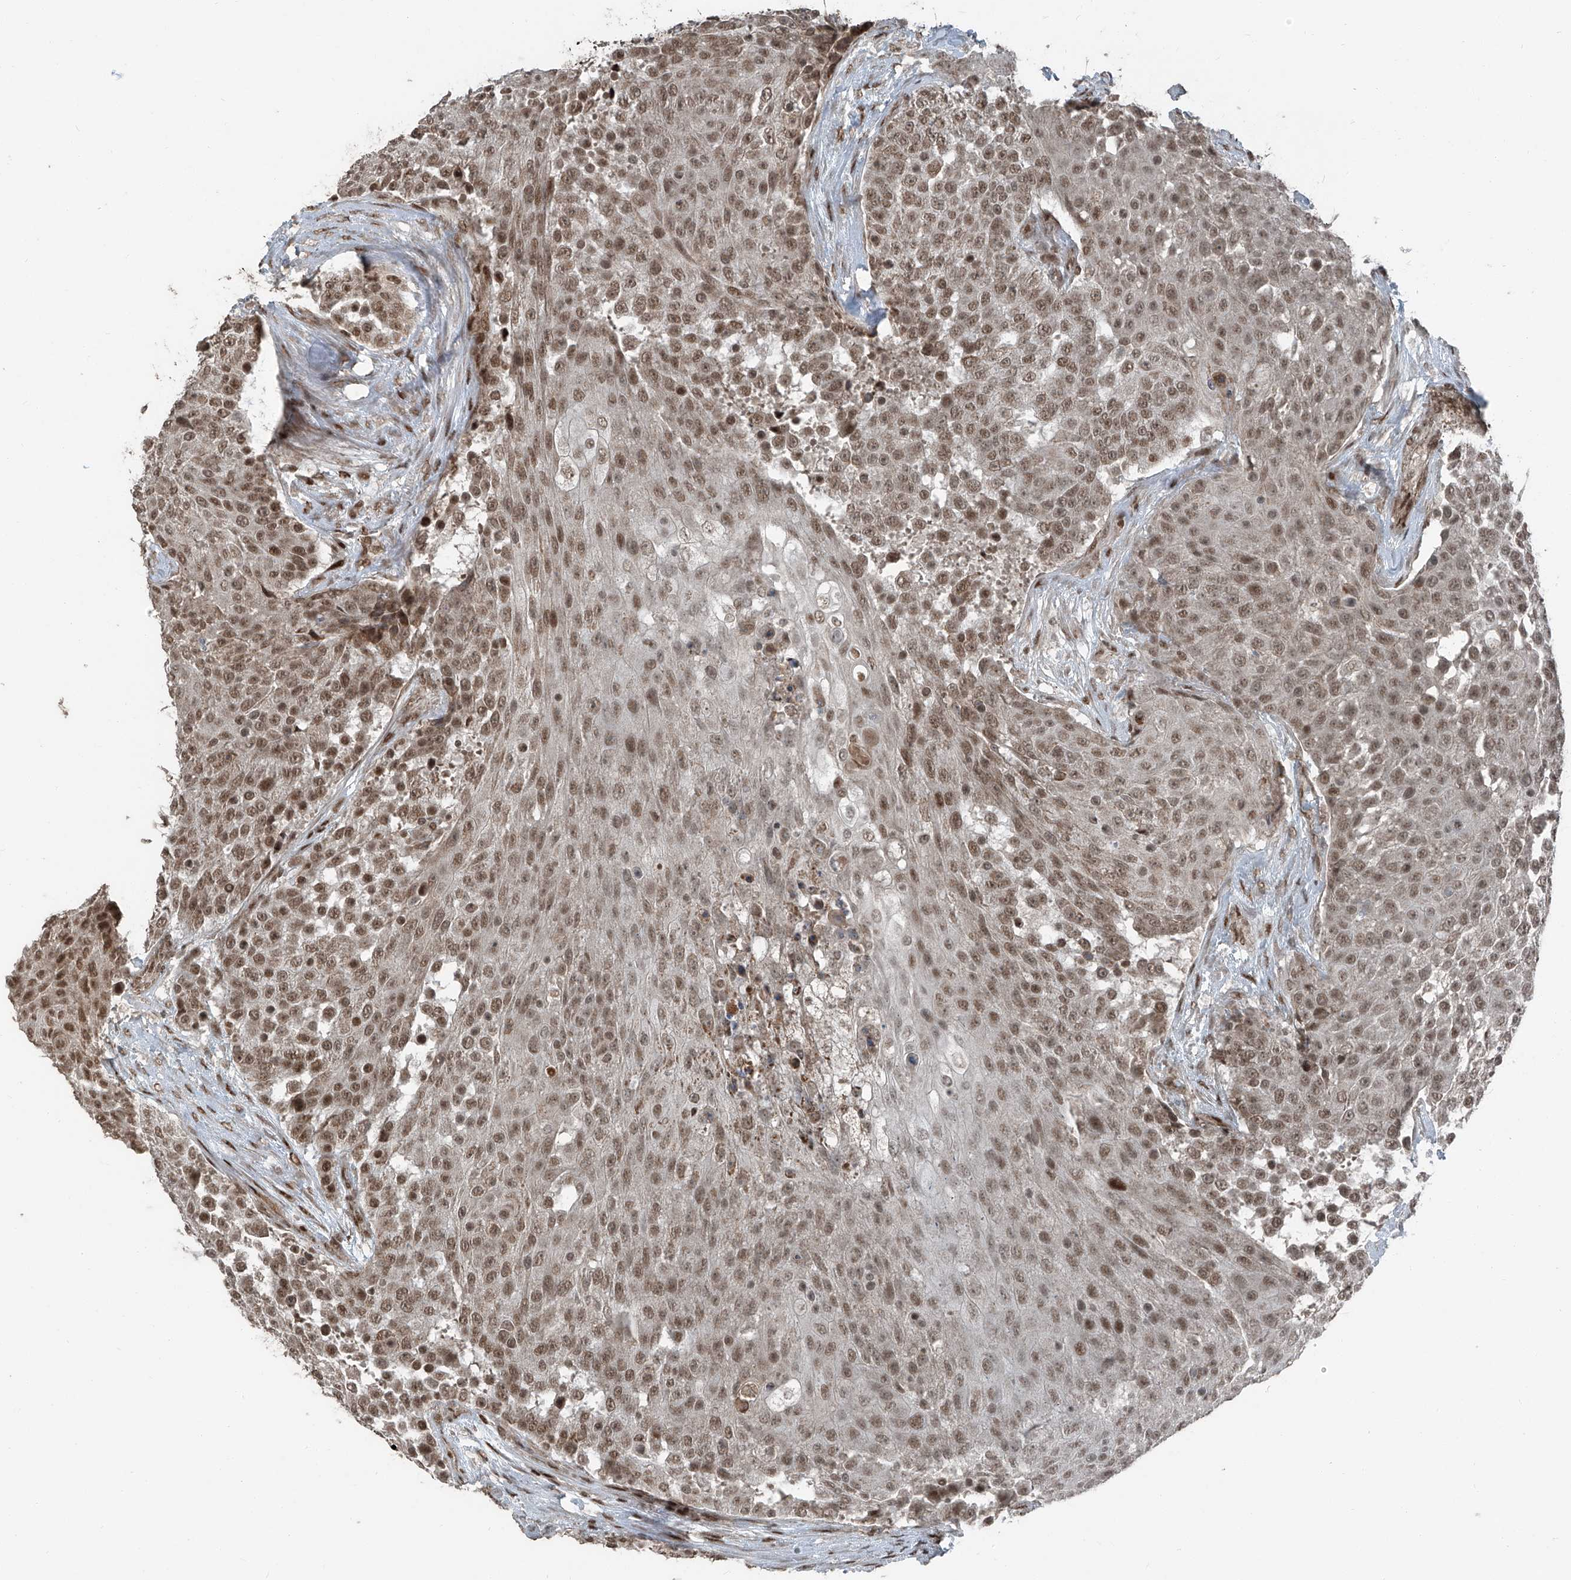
{"staining": {"intensity": "moderate", "quantity": ">75%", "location": "nuclear"}, "tissue": "urothelial cancer", "cell_type": "Tumor cells", "image_type": "cancer", "snomed": [{"axis": "morphology", "description": "Urothelial carcinoma, High grade"}, {"axis": "topography", "description": "Urinary bladder"}], "caption": "Immunohistochemical staining of human high-grade urothelial carcinoma shows medium levels of moderate nuclear expression in approximately >75% of tumor cells.", "gene": "ZNF570", "patient": {"sex": "female", "age": 63}}